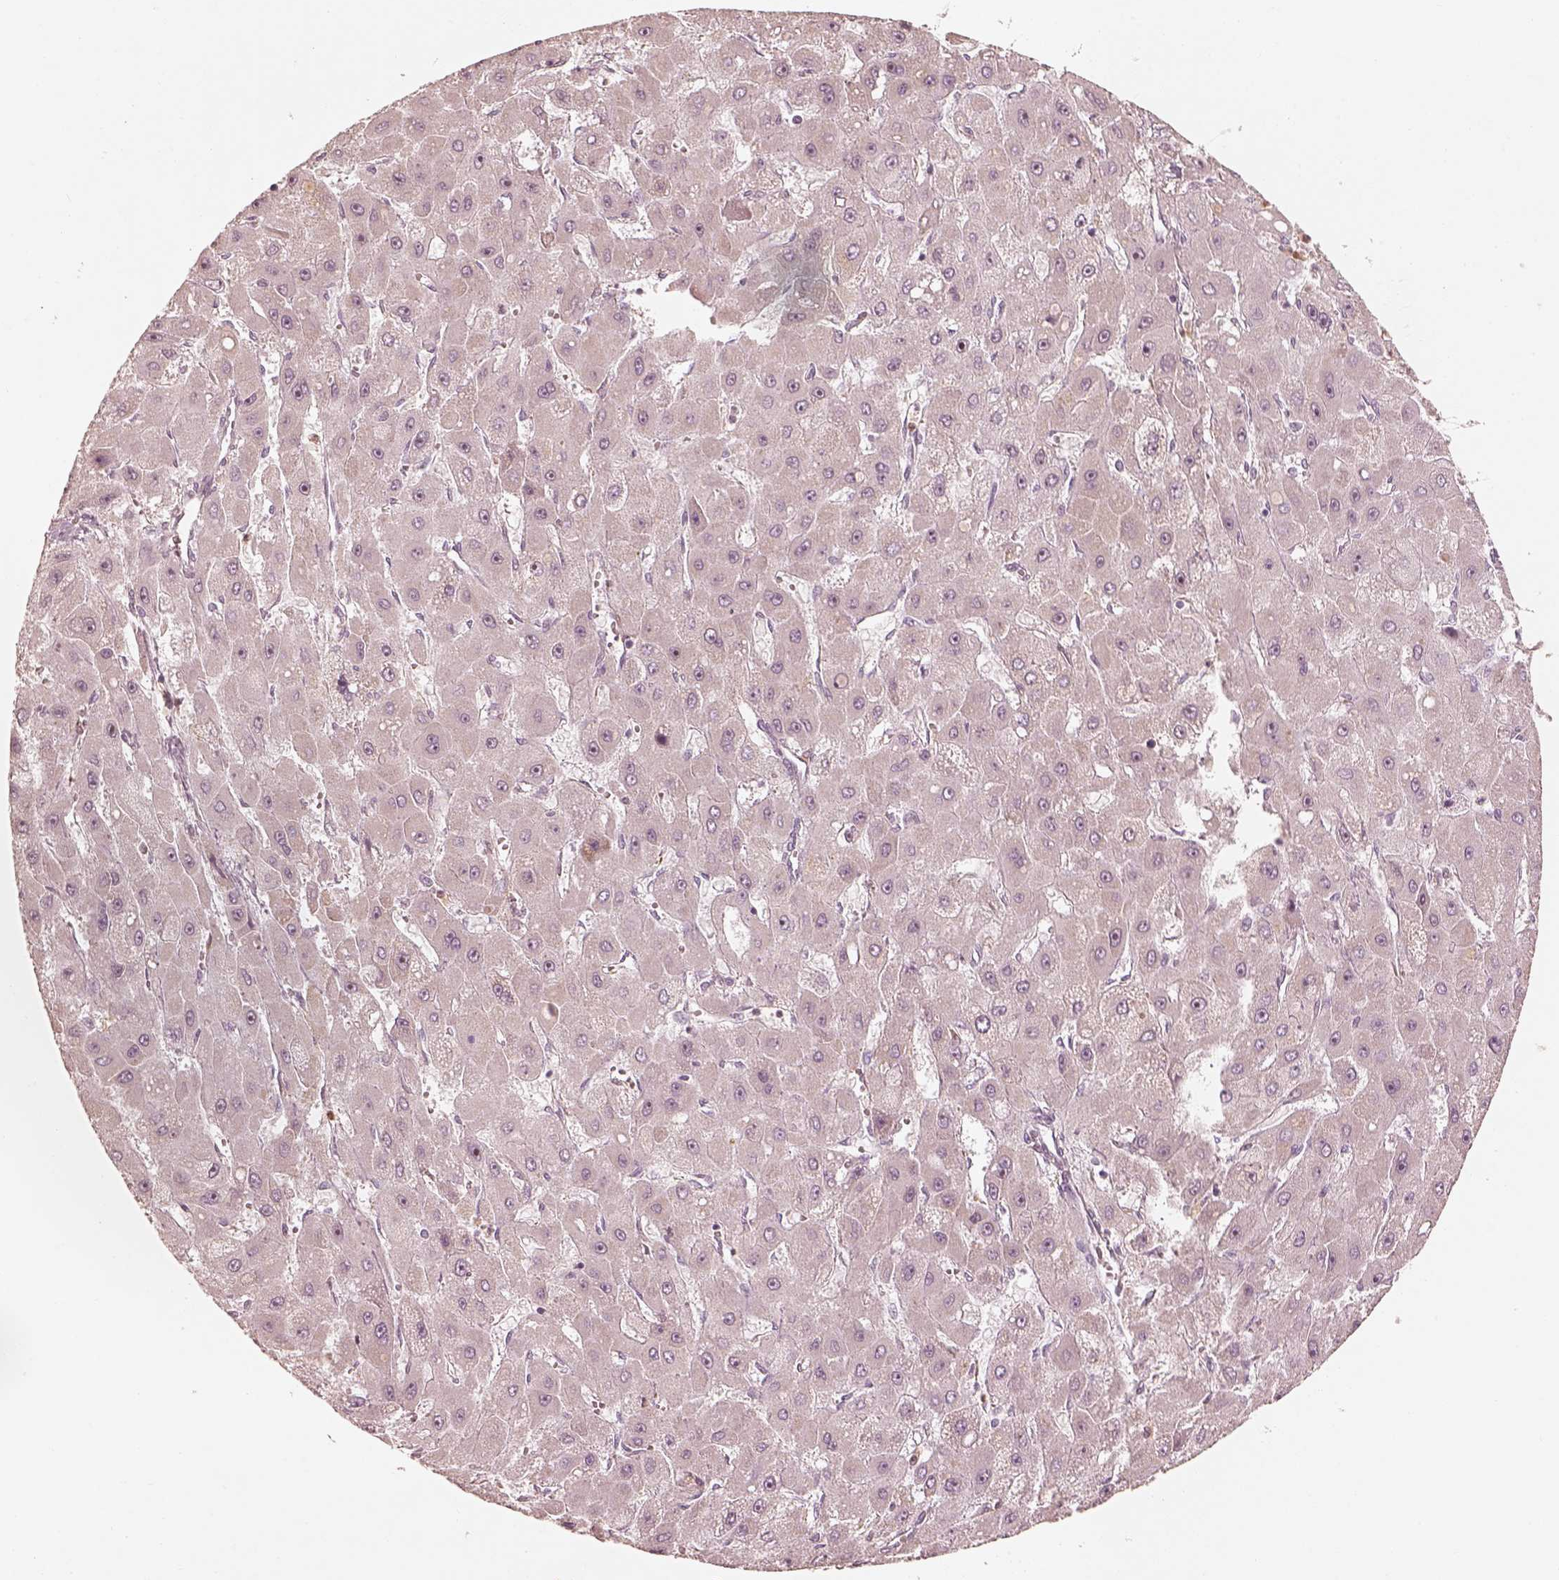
{"staining": {"intensity": "negative", "quantity": "none", "location": "none"}, "tissue": "liver cancer", "cell_type": "Tumor cells", "image_type": "cancer", "snomed": [{"axis": "morphology", "description": "Carcinoma, Hepatocellular, NOS"}, {"axis": "topography", "description": "Liver"}], "caption": "Tumor cells show no significant protein expression in liver hepatocellular carcinoma.", "gene": "WLS", "patient": {"sex": "female", "age": 25}}